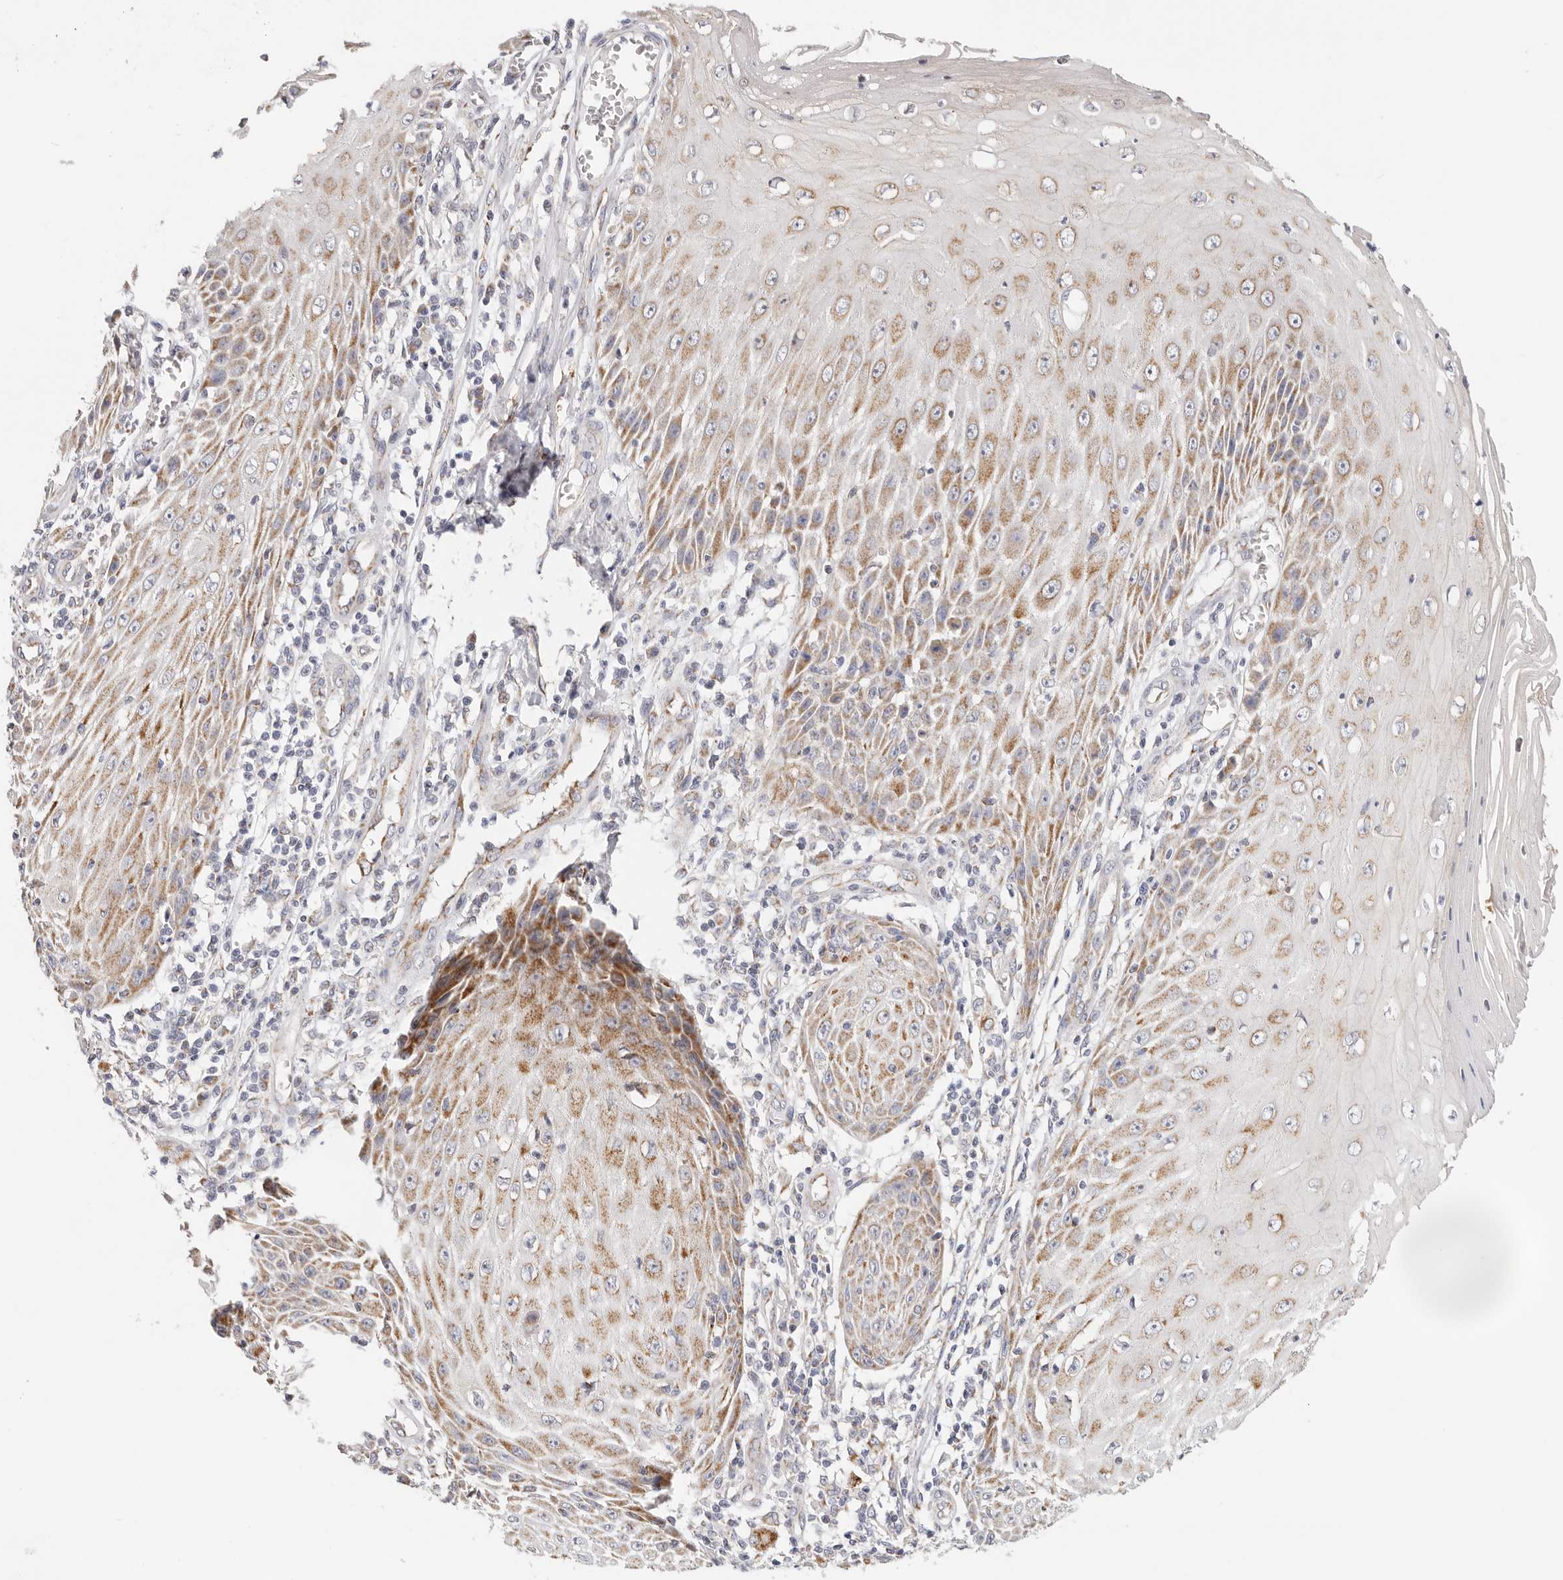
{"staining": {"intensity": "moderate", "quantity": ">75%", "location": "cytoplasmic/membranous"}, "tissue": "skin cancer", "cell_type": "Tumor cells", "image_type": "cancer", "snomed": [{"axis": "morphology", "description": "Squamous cell carcinoma, NOS"}, {"axis": "topography", "description": "Skin"}], "caption": "Squamous cell carcinoma (skin) tissue exhibits moderate cytoplasmic/membranous expression in about >75% of tumor cells, visualized by immunohistochemistry.", "gene": "AFDN", "patient": {"sex": "female", "age": 73}}